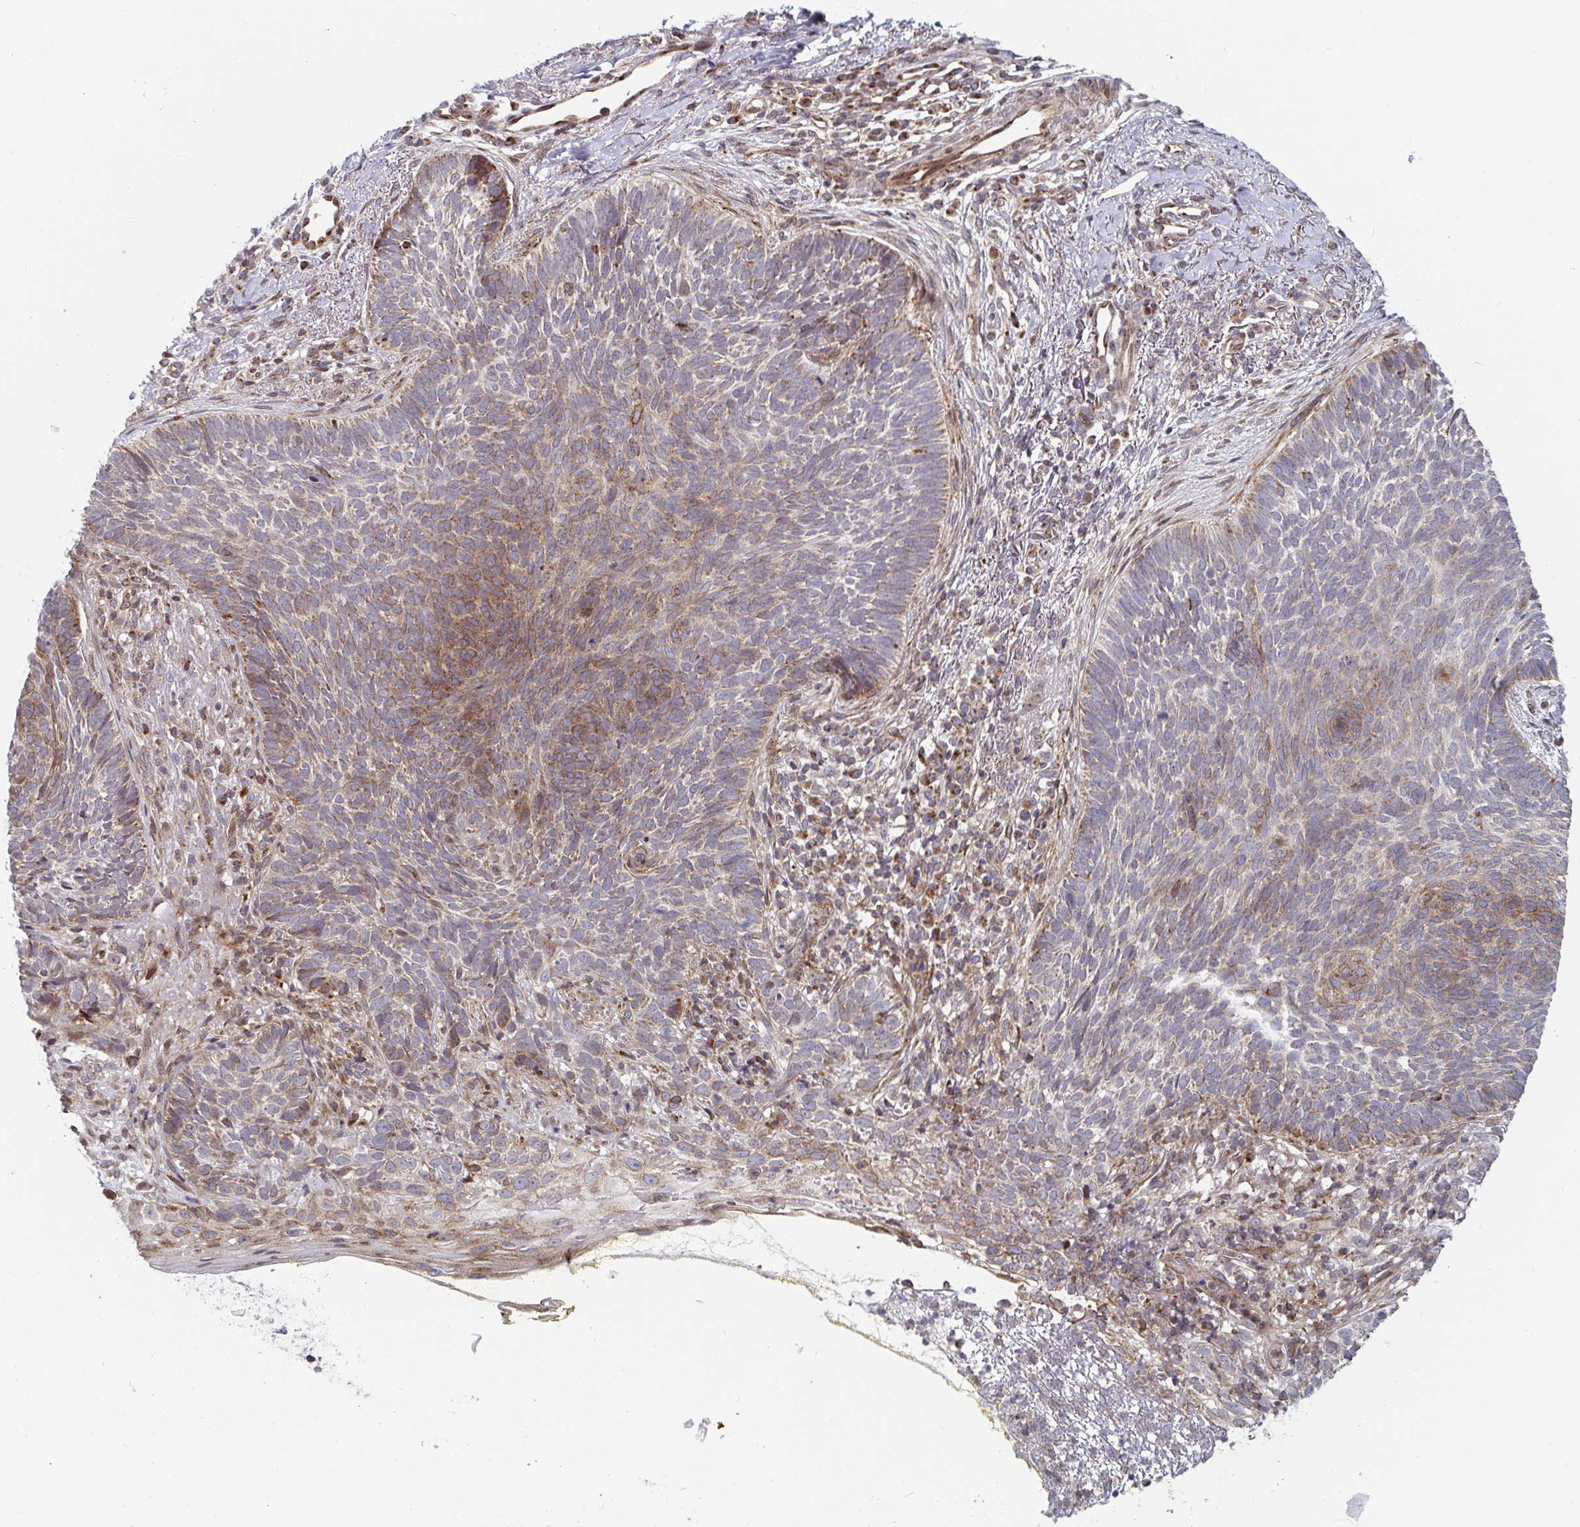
{"staining": {"intensity": "moderate", "quantity": "25%-75%", "location": "cytoplasmic/membranous"}, "tissue": "skin cancer", "cell_type": "Tumor cells", "image_type": "cancer", "snomed": [{"axis": "morphology", "description": "Basal cell carcinoma"}, {"axis": "topography", "description": "Skin"}], "caption": "IHC photomicrograph of skin cancer stained for a protein (brown), which displays medium levels of moderate cytoplasmic/membranous expression in approximately 25%-75% of tumor cells.", "gene": "STARD8", "patient": {"sex": "female", "age": 74}}